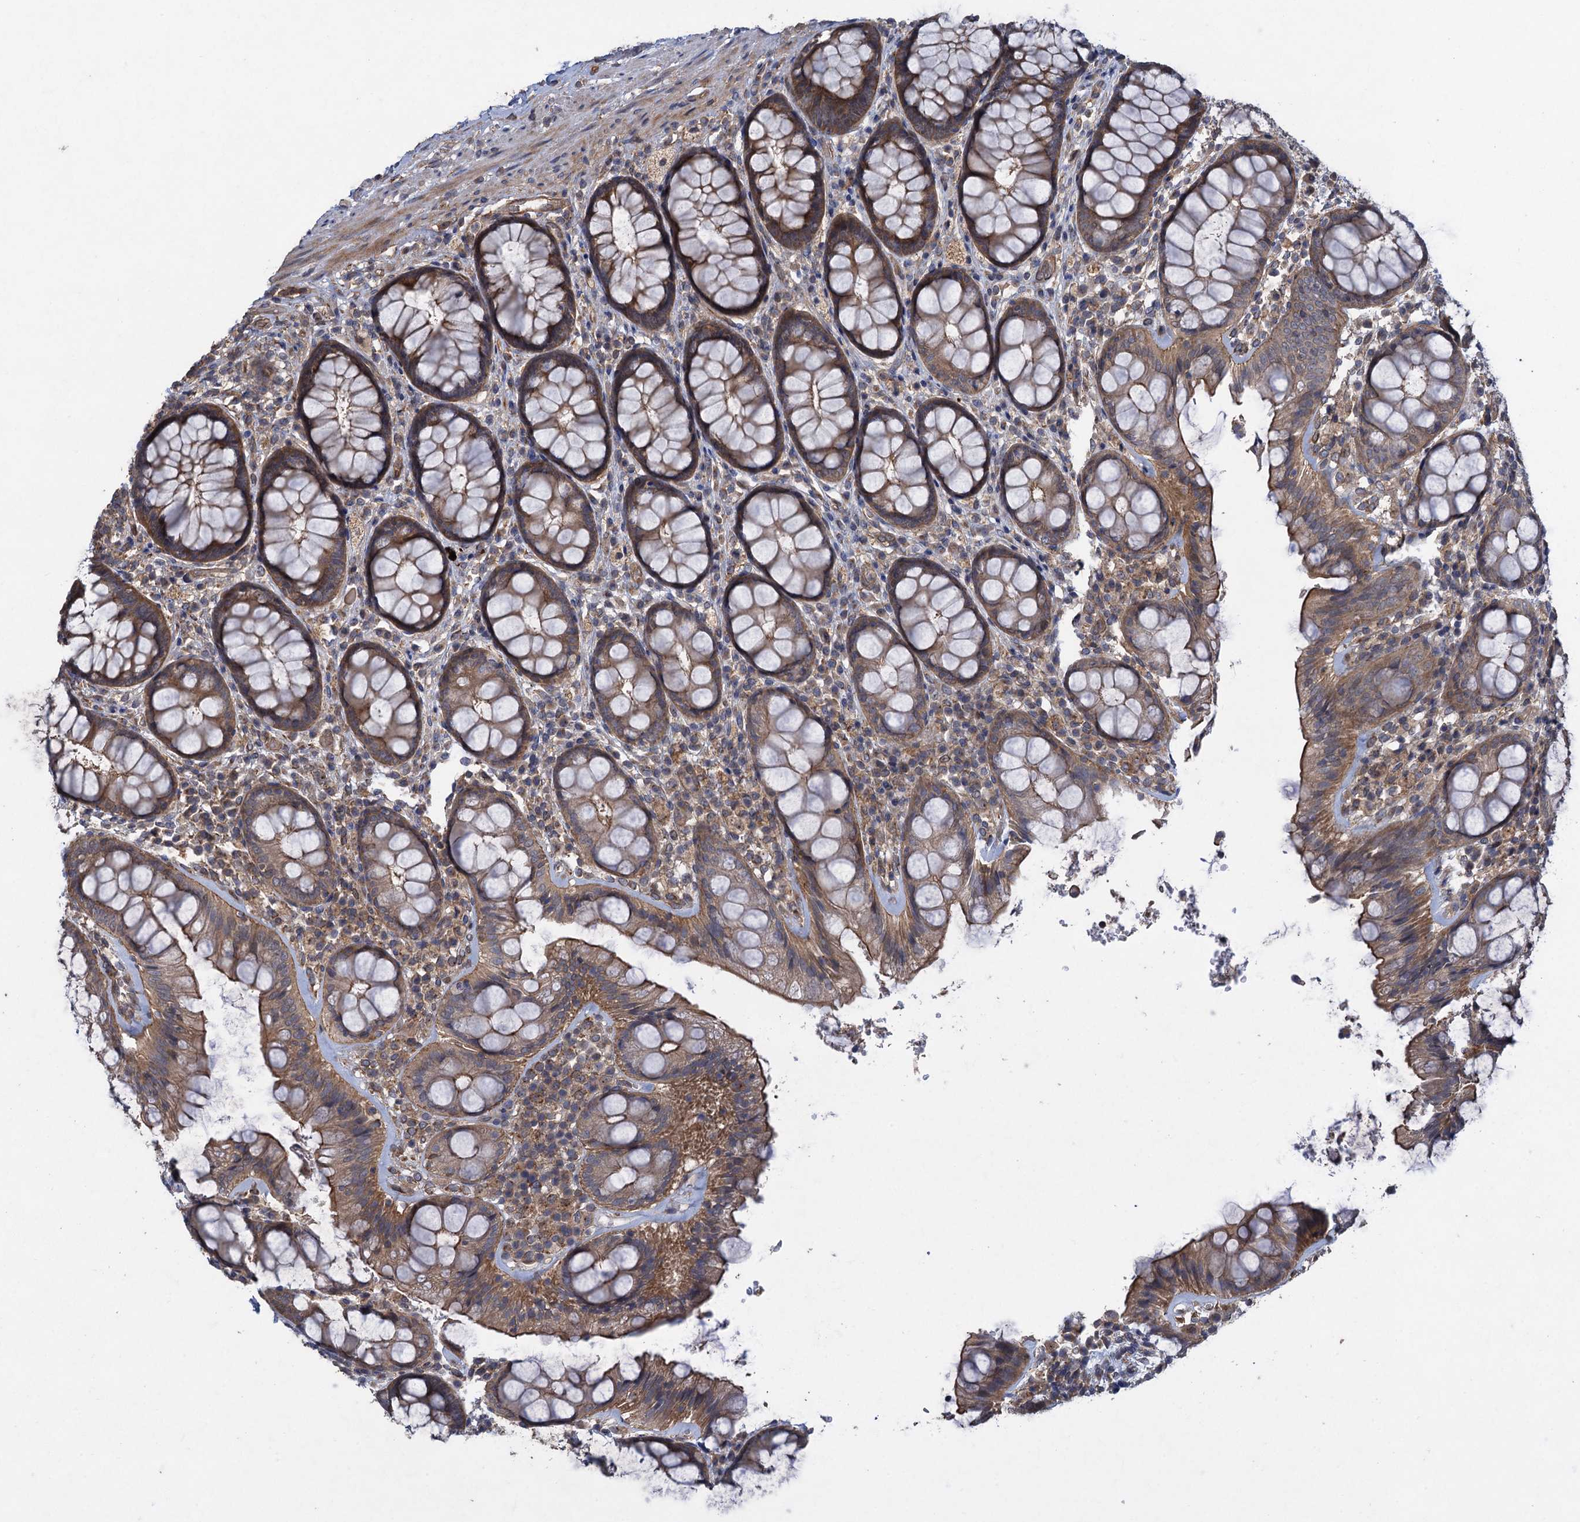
{"staining": {"intensity": "moderate", "quantity": ">75%", "location": "cytoplasmic/membranous"}, "tissue": "rectum", "cell_type": "Glandular cells", "image_type": "normal", "snomed": [{"axis": "morphology", "description": "Normal tissue, NOS"}, {"axis": "topography", "description": "Rectum"}], "caption": "Protein expression analysis of unremarkable rectum exhibits moderate cytoplasmic/membranous positivity in approximately >75% of glandular cells. (IHC, brightfield microscopy, high magnification).", "gene": "HAUS1", "patient": {"sex": "male", "age": 83}}